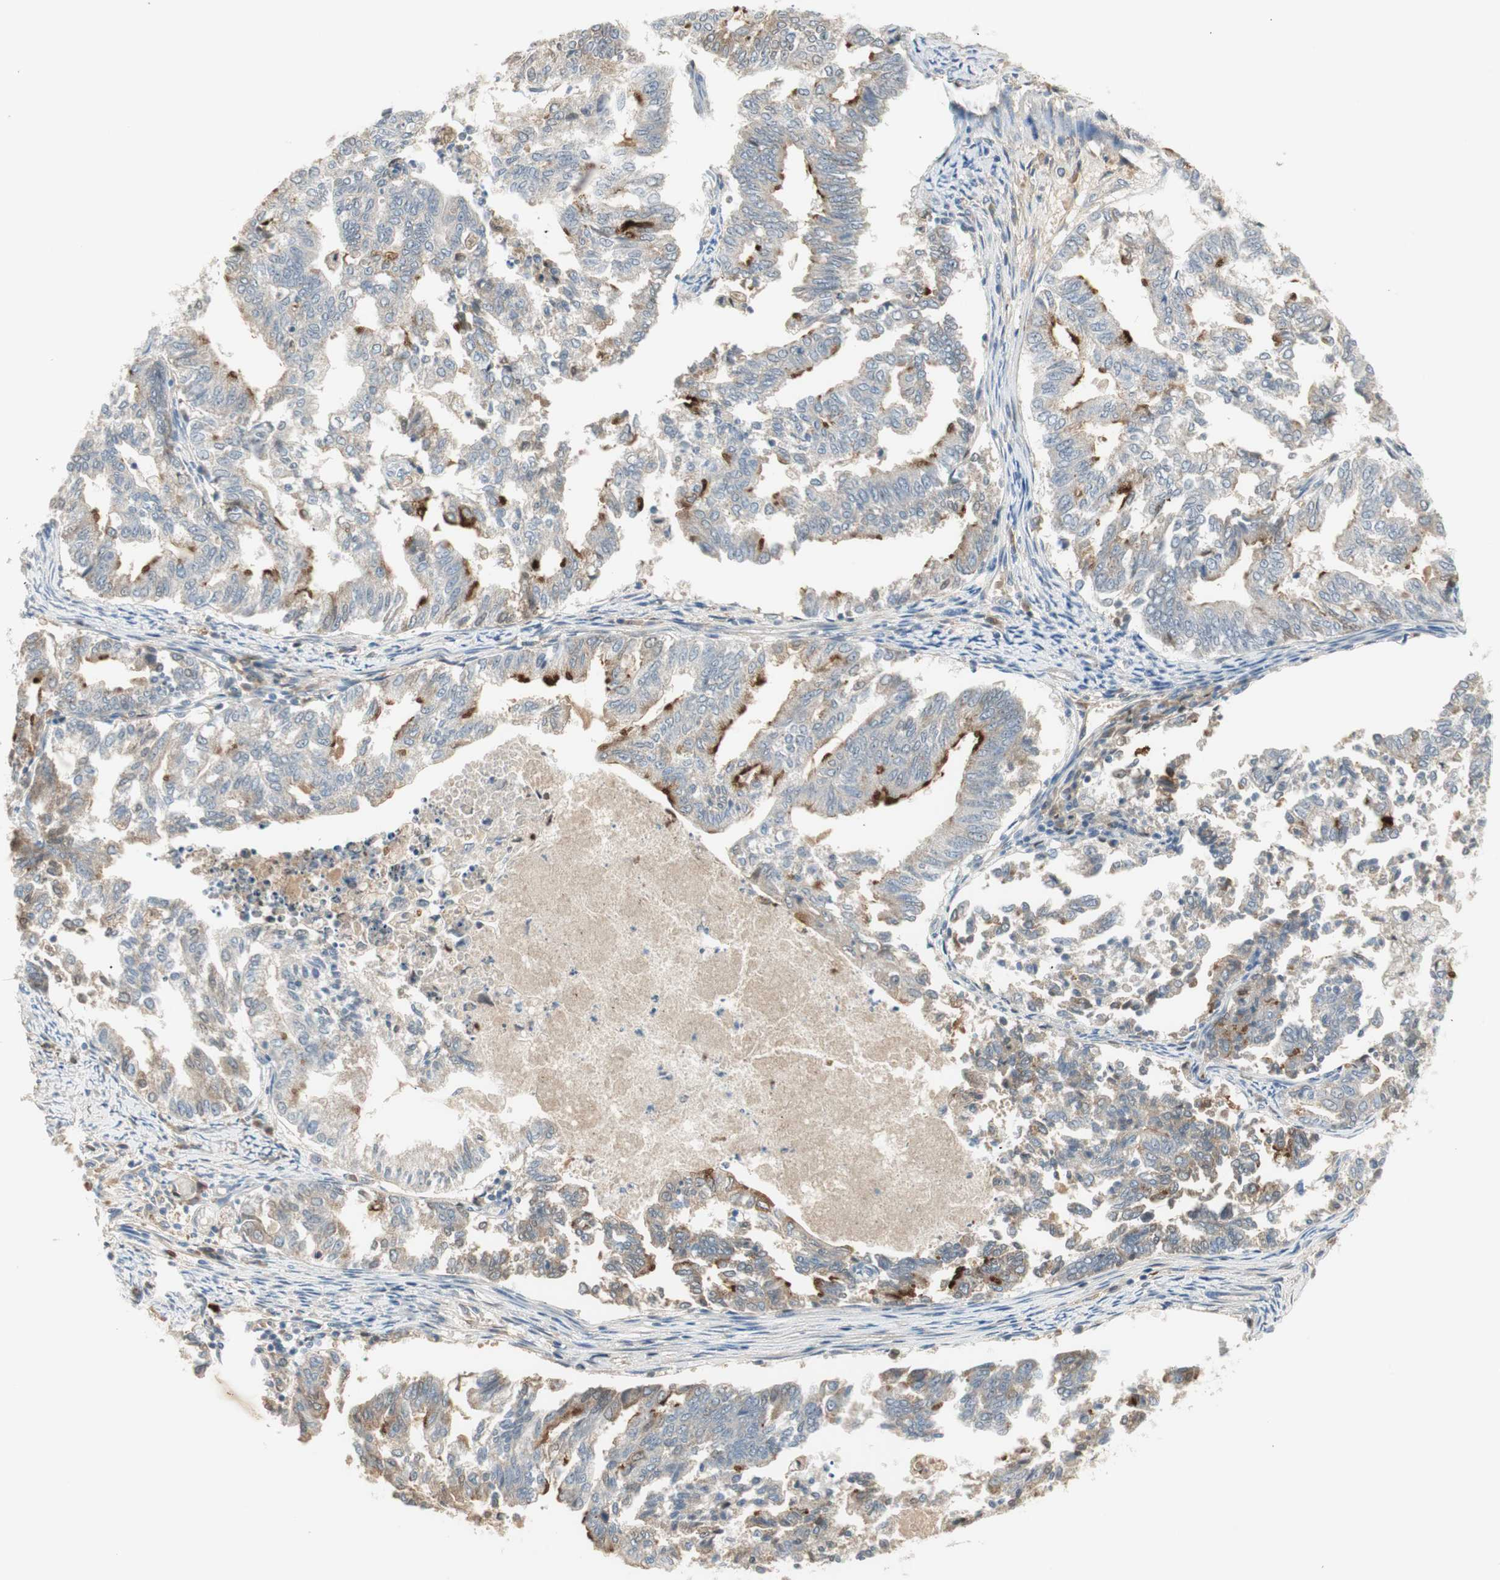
{"staining": {"intensity": "strong", "quantity": "<25%", "location": "cytoplasmic/membranous"}, "tissue": "endometrial cancer", "cell_type": "Tumor cells", "image_type": "cancer", "snomed": [{"axis": "morphology", "description": "Adenocarcinoma, NOS"}, {"axis": "topography", "description": "Endometrium"}], "caption": "Endometrial cancer stained with immunohistochemistry shows strong cytoplasmic/membranous expression in approximately <25% of tumor cells. (IHC, brightfield microscopy, high magnification).", "gene": "RNGTT", "patient": {"sex": "female", "age": 79}}